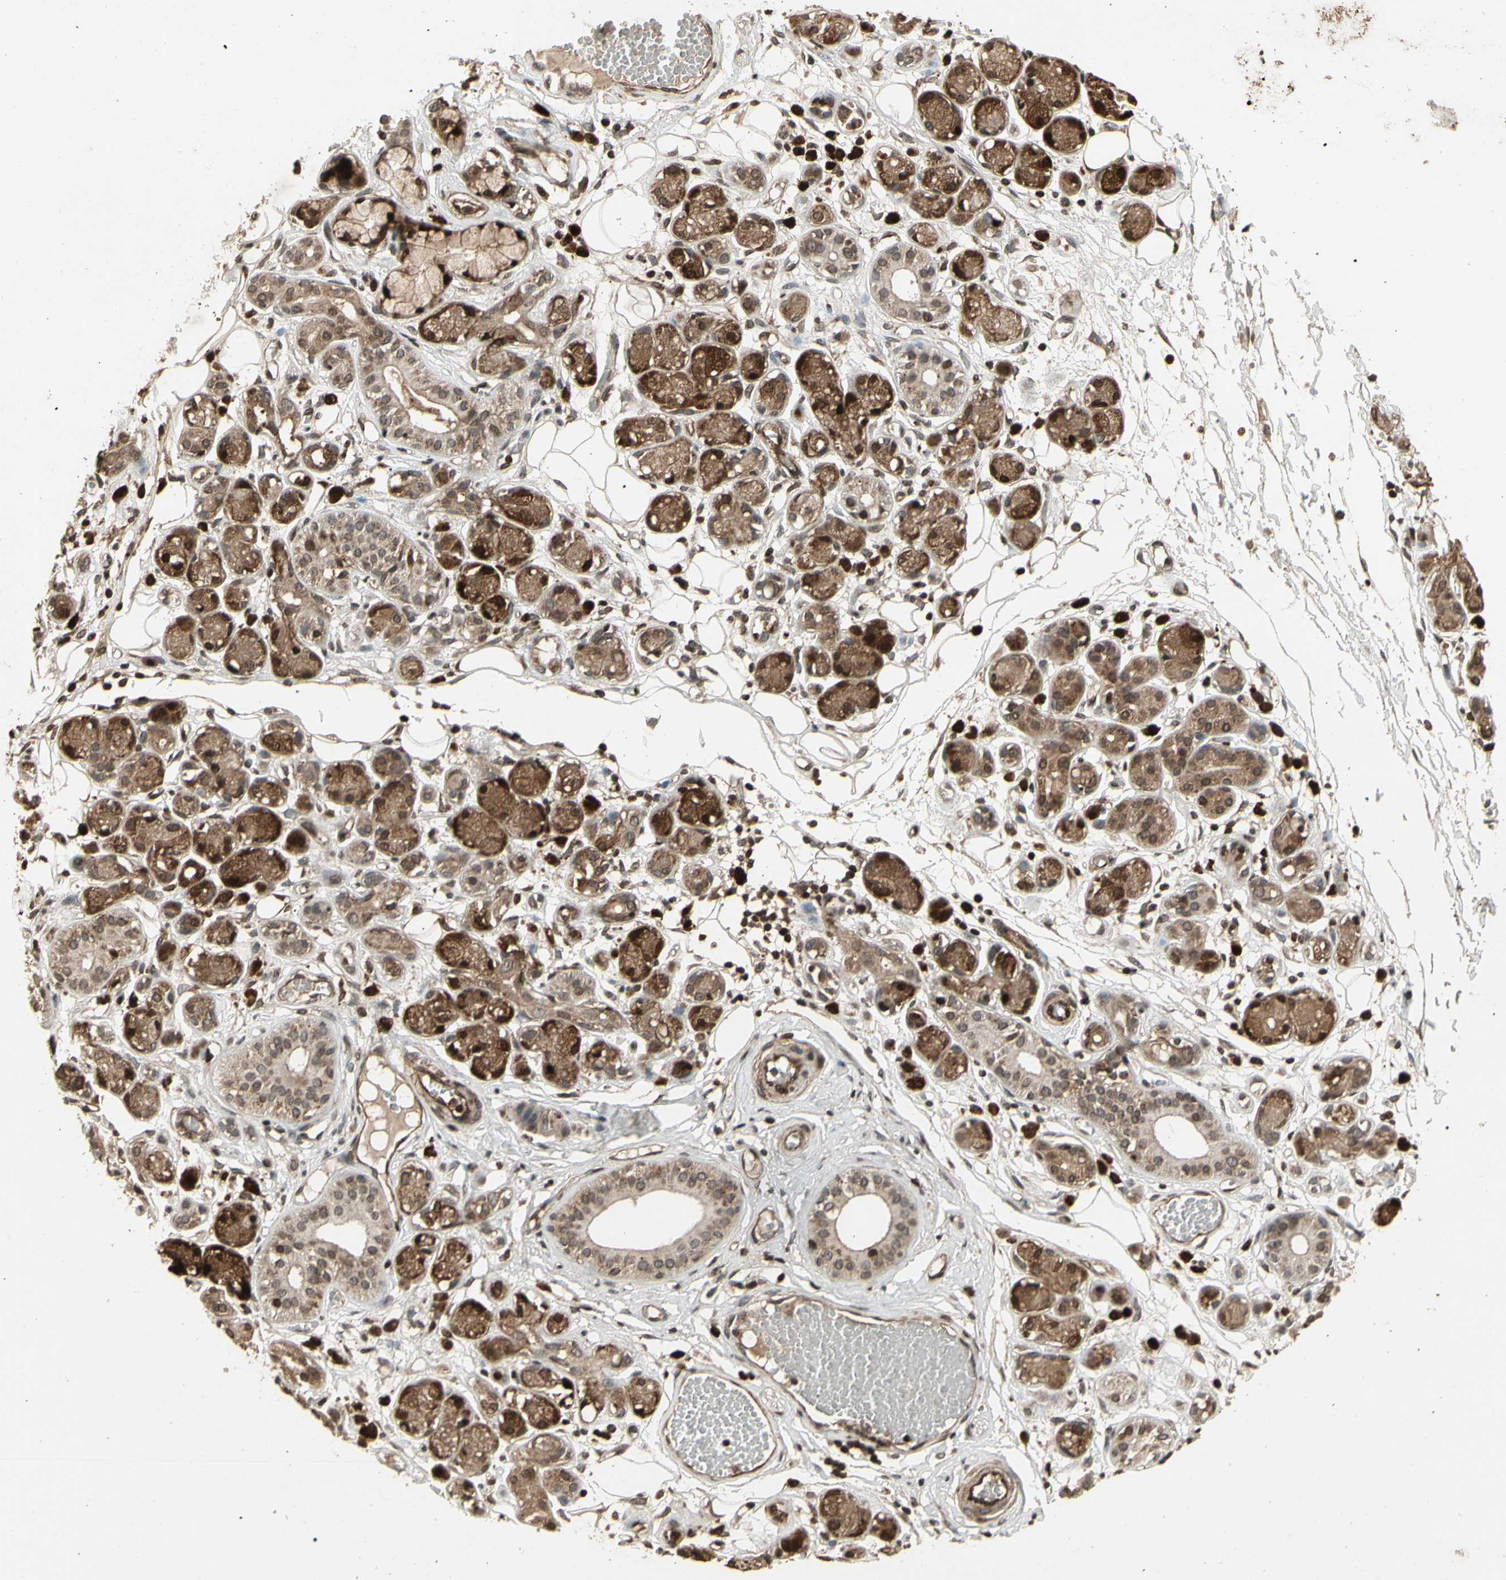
{"staining": {"intensity": "weak", "quantity": "25%-75%", "location": "cytoplasmic/membranous"}, "tissue": "adipose tissue", "cell_type": "Adipocytes", "image_type": "normal", "snomed": [{"axis": "morphology", "description": "Normal tissue, NOS"}, {"axis": "morphology", "description": "Inflammation, NOS"}, {"axis": "topography", "description": "Vascular tissue"}, {"axis": "topography", "description": "Salivary gland"}], "caption": "The photomicrograph exhibits immunohistochemical staining of normal adipose tissue. There is weak cytoplasmic/membranous staining is present in about 25%-75% of adipocytes.", "gene": "GLRX", "patient": {"sex": "female", "age": 75}}